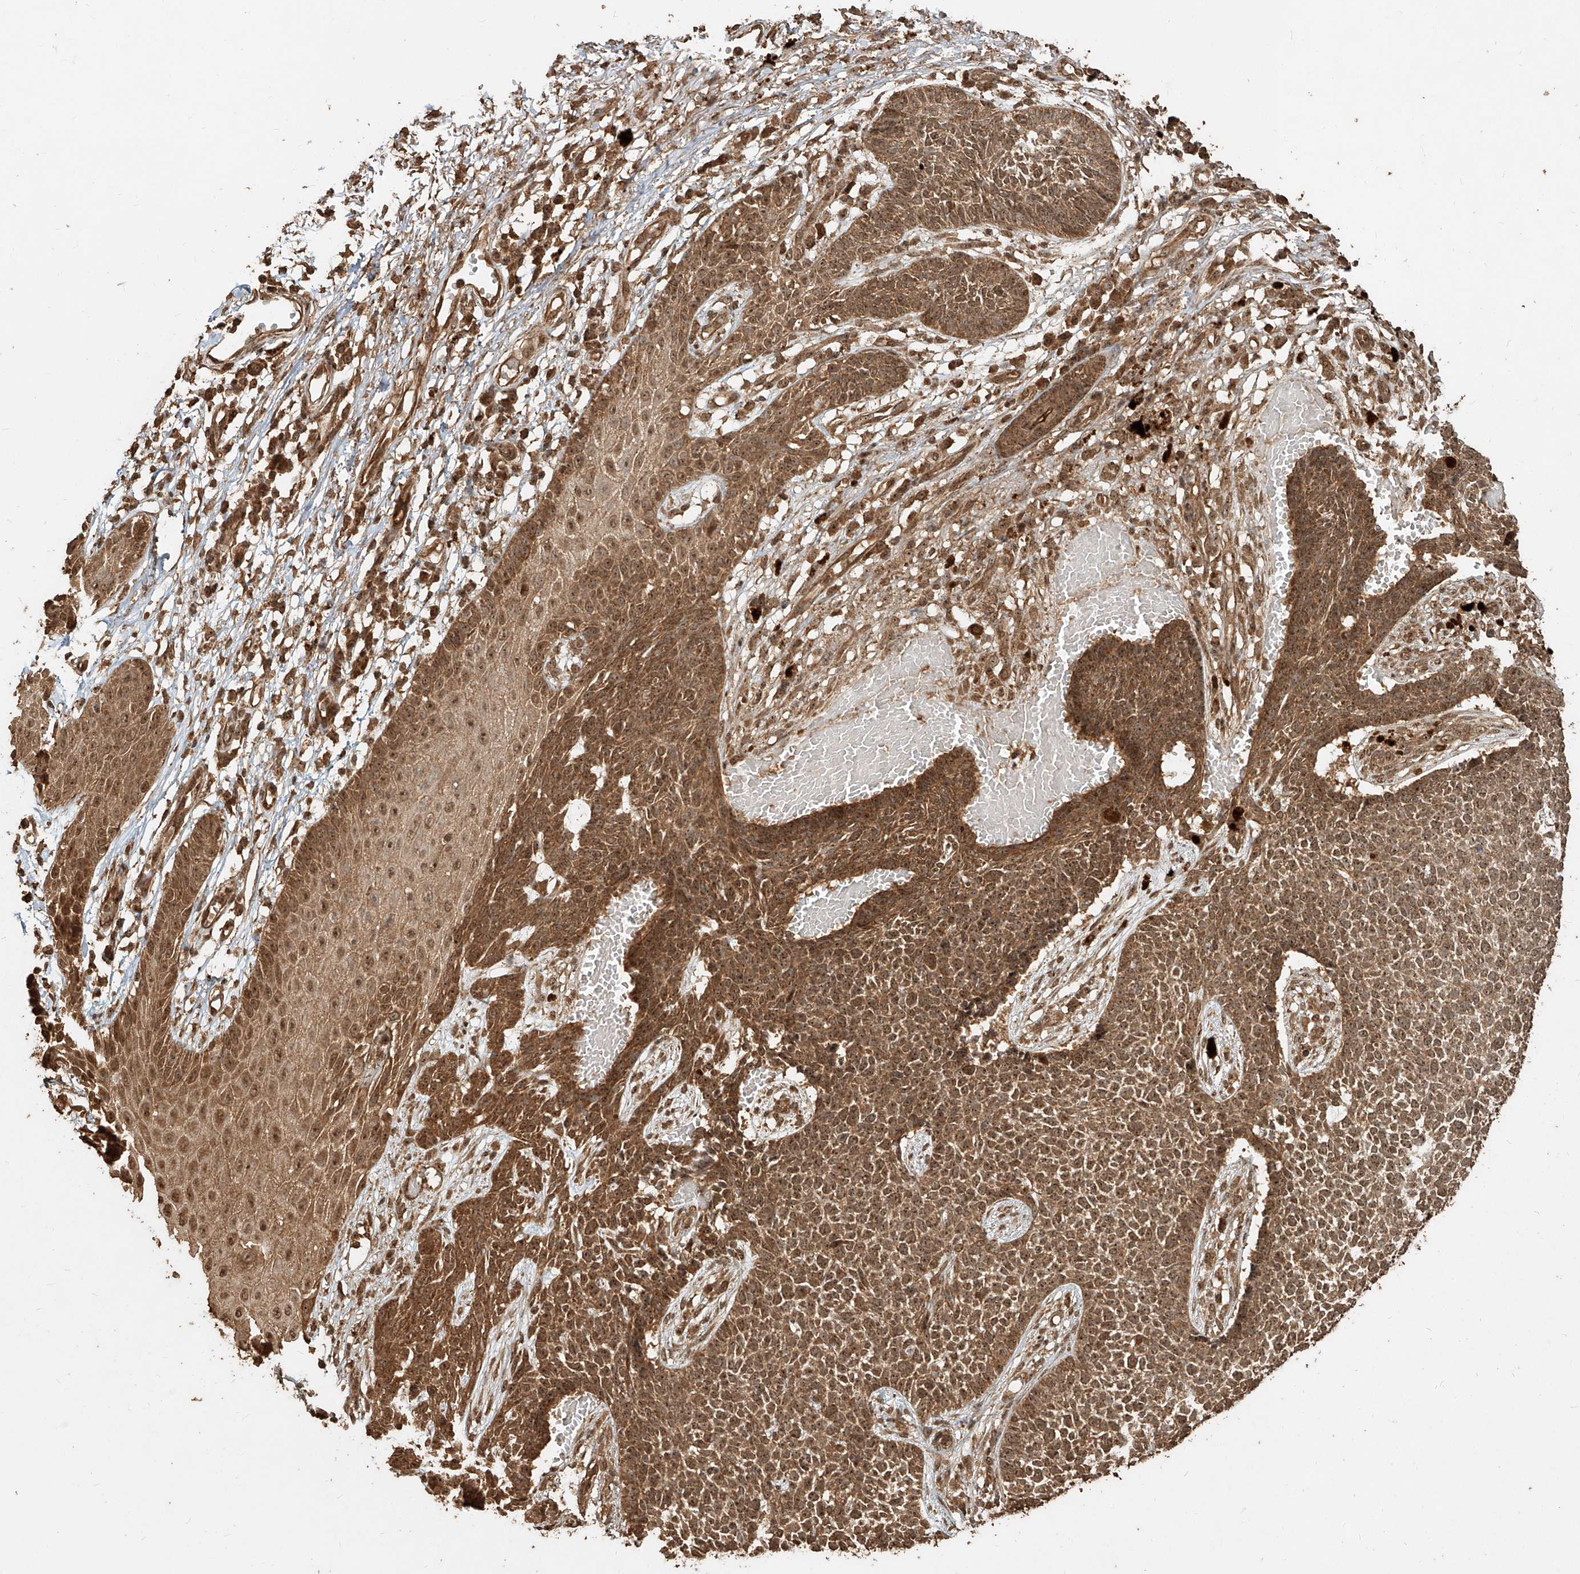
{"staining": {"intensity": "moderate", "quantity": ">75%", "location": "cytoplasmic/membranous,nuclear"}, "tissue": "skin cancer", "cell_type": "Tumor cells", "image_type": "cancer", "snomed": [{"axis": "morphology", "description": "Basal cell carcinoma"}, {"axis": "topography", "description": "Skin"}], "caption": "A micrograph showing moderate cytoplasmic/membranous and nuclear expression in approximately >75% of tumor cells in skin cancer, as visualized by brown immunohistochemical staining.", "gene": "ZNF660", "patient": {"sex": "female", "age": 84}}